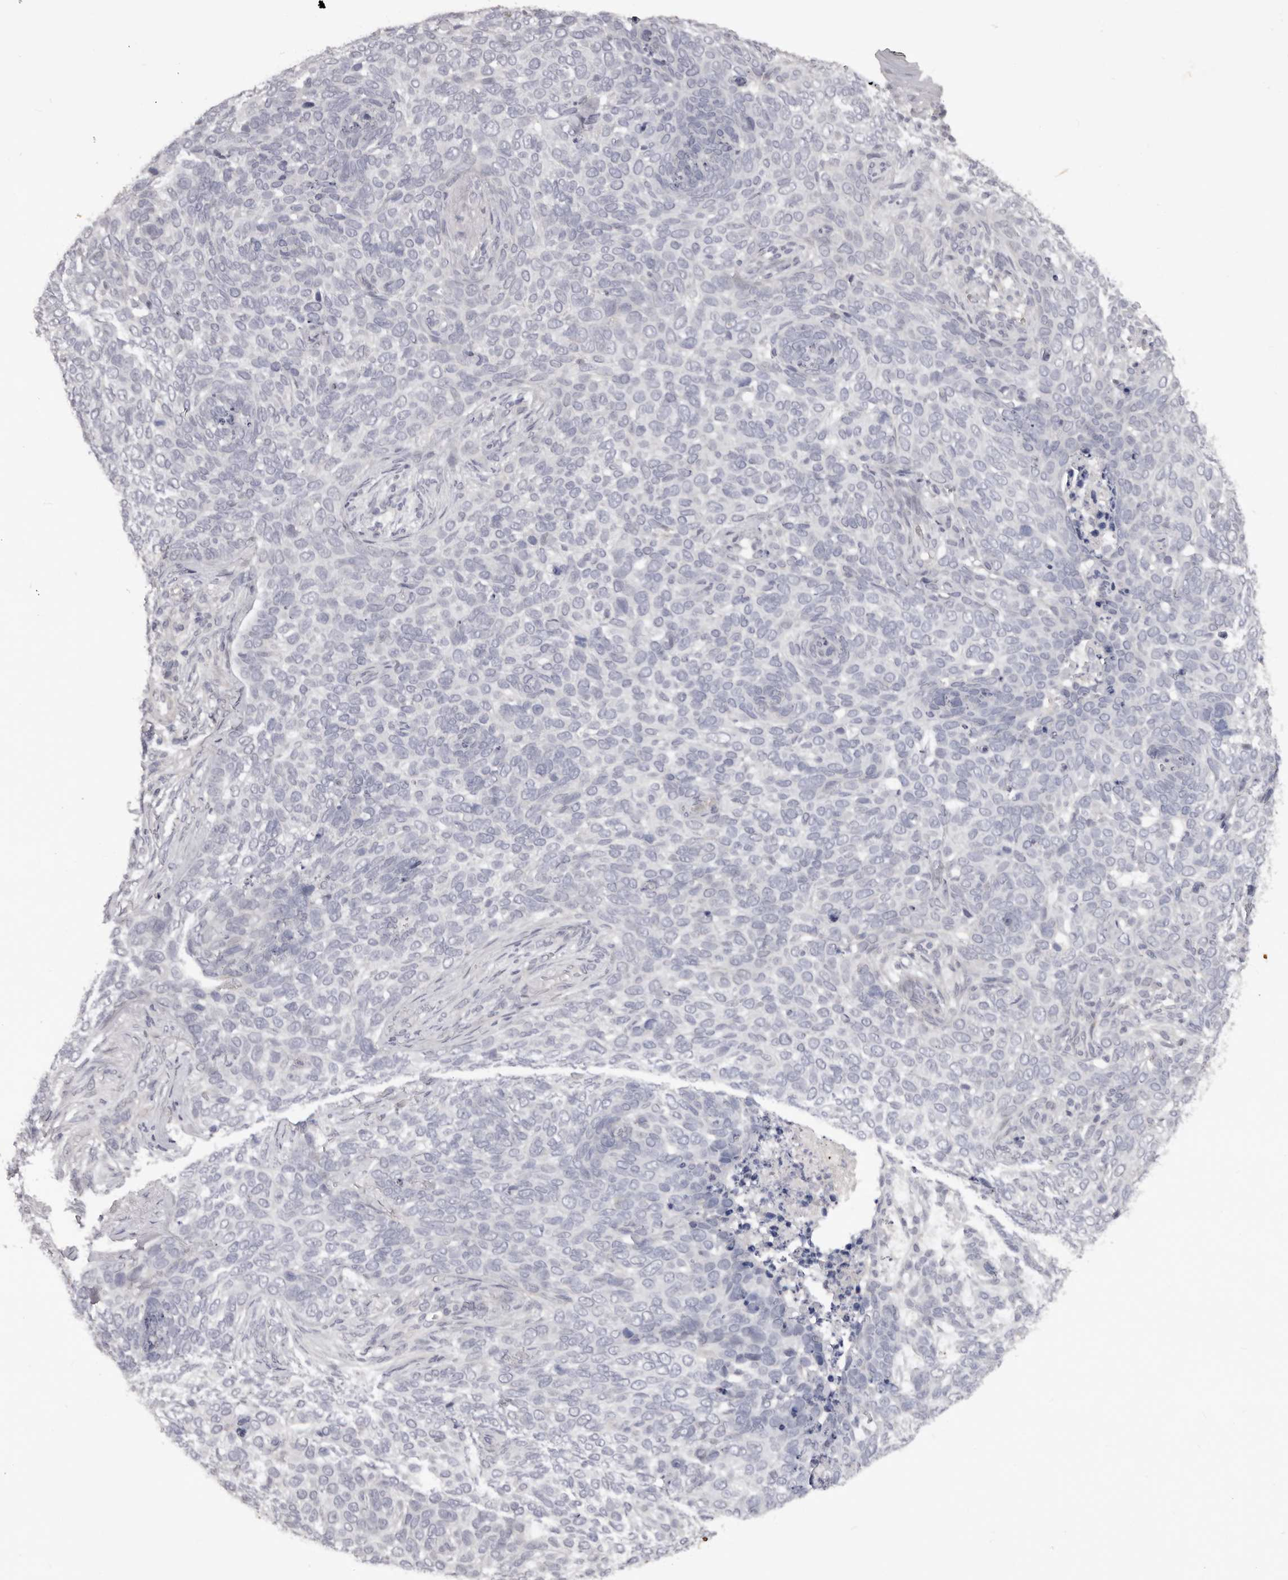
{"staining": {"intensity": "negative", "quantity": "none", "location": "none"}, "tissue": "skin cancer", "cell_type": "Tumor cells", "image_type": "cancer", "snomed": [{"axis": "morphology", "description": "Basal cell carcinoma"}, {"axis": "topography", "description": "Skin"}], "caption": "High magnification brightfield microscopy of basal cell carcinoma (skin) stained with DAB (brown) and counterstained with hematoxylin (blue): tumor cells show no significant positivity.", "gene": "TNR", "patient": {"sex": "female", "age": 64}}